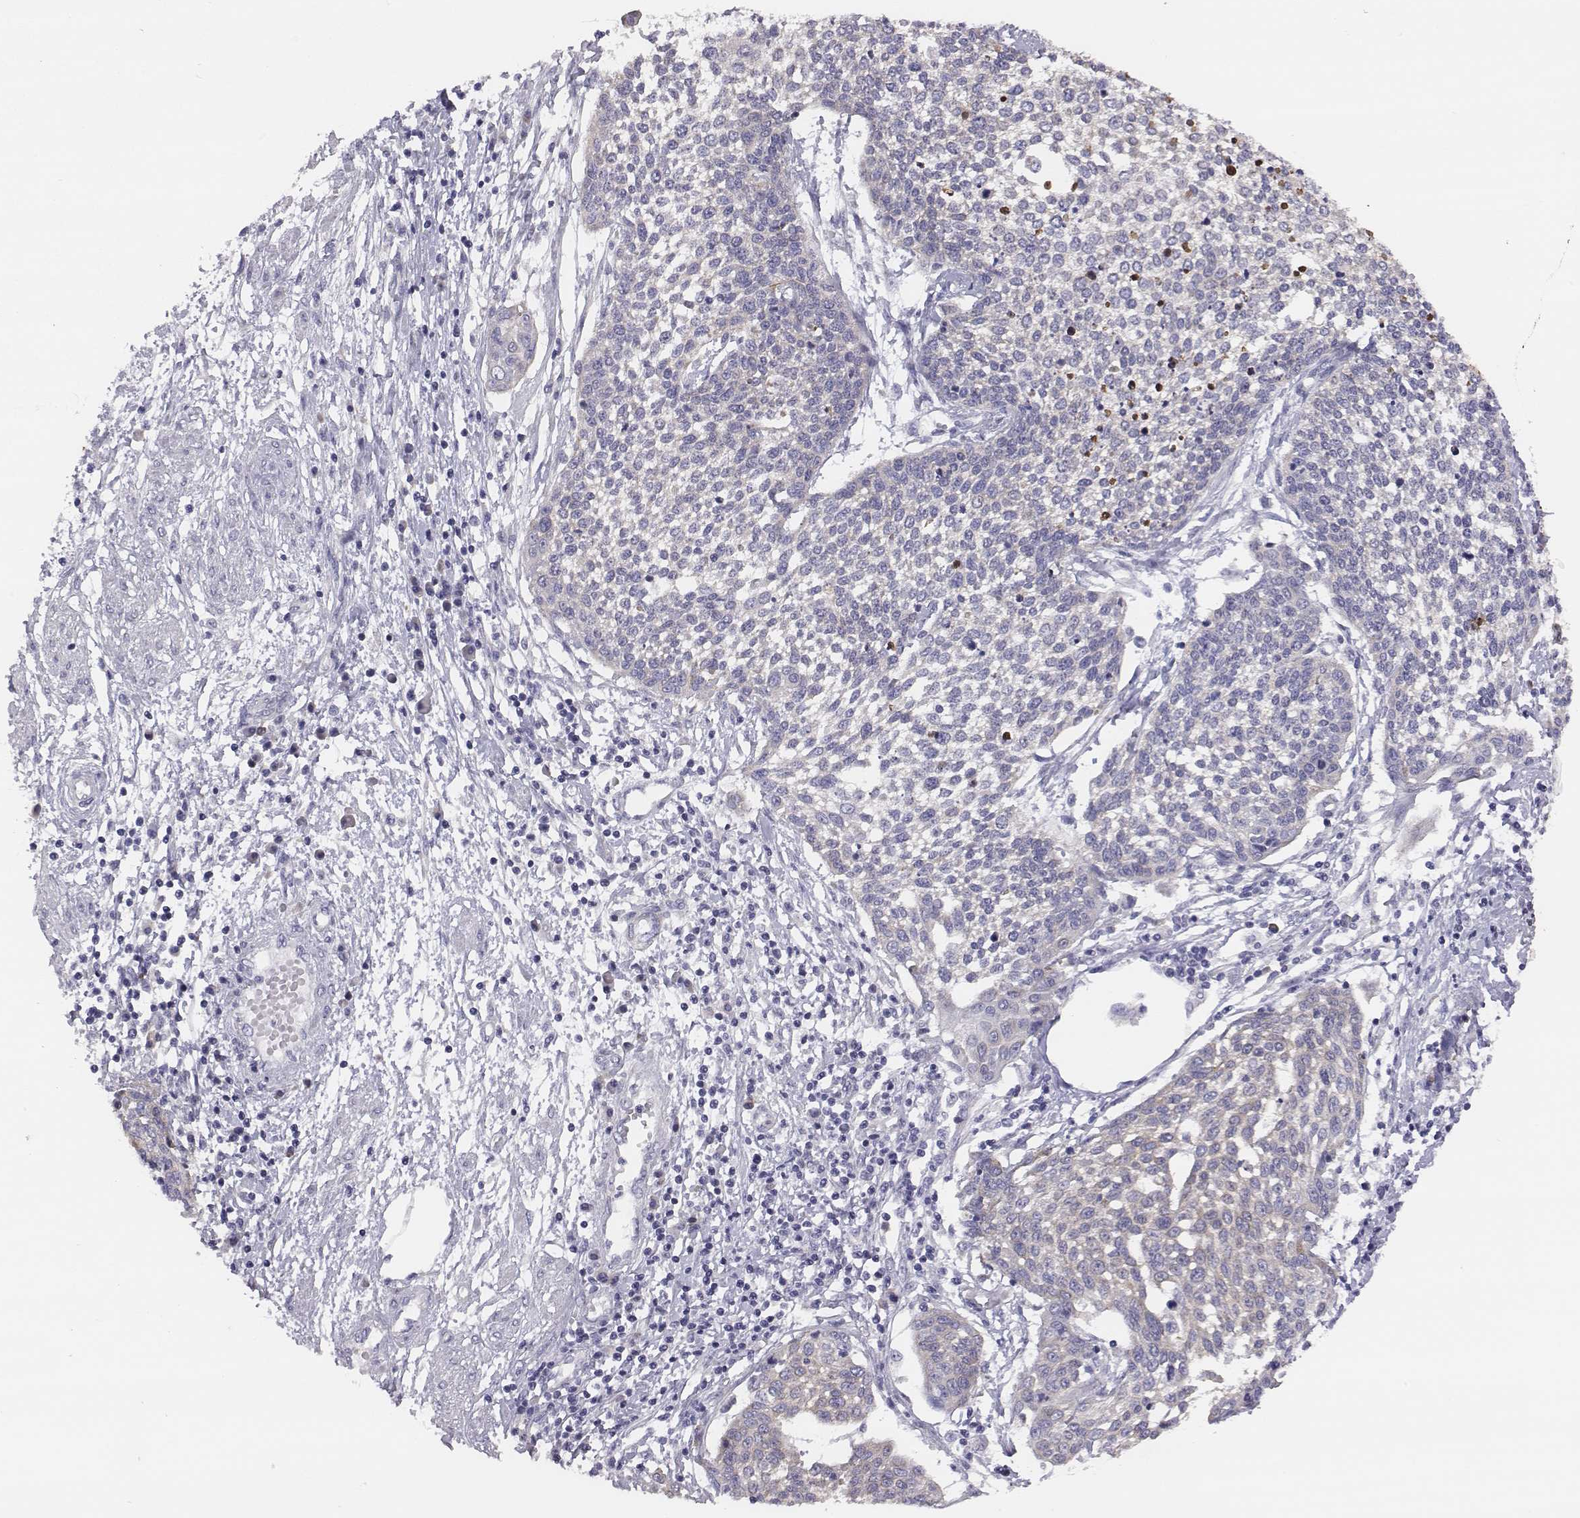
{"staining": {"intensity": "negative", "quantity": "none", "location": "none"}, "tissue": "cervical cancer", "cell_type": "Tumor cells", "image_type": "cancer", "snomed": [{"axis": "morphology", "description": "Squamous cell carcinoma, NOS"}, {"axis": "topography", "description": "Cervix"}], "caption": "Immunohistochemistry (IHC) of cervical cancer (squamous cell carcinoma) demonstrates no staining in tumor cells.", "gene": "CHST14", "patient": {"sex": "female", "age": 34}}